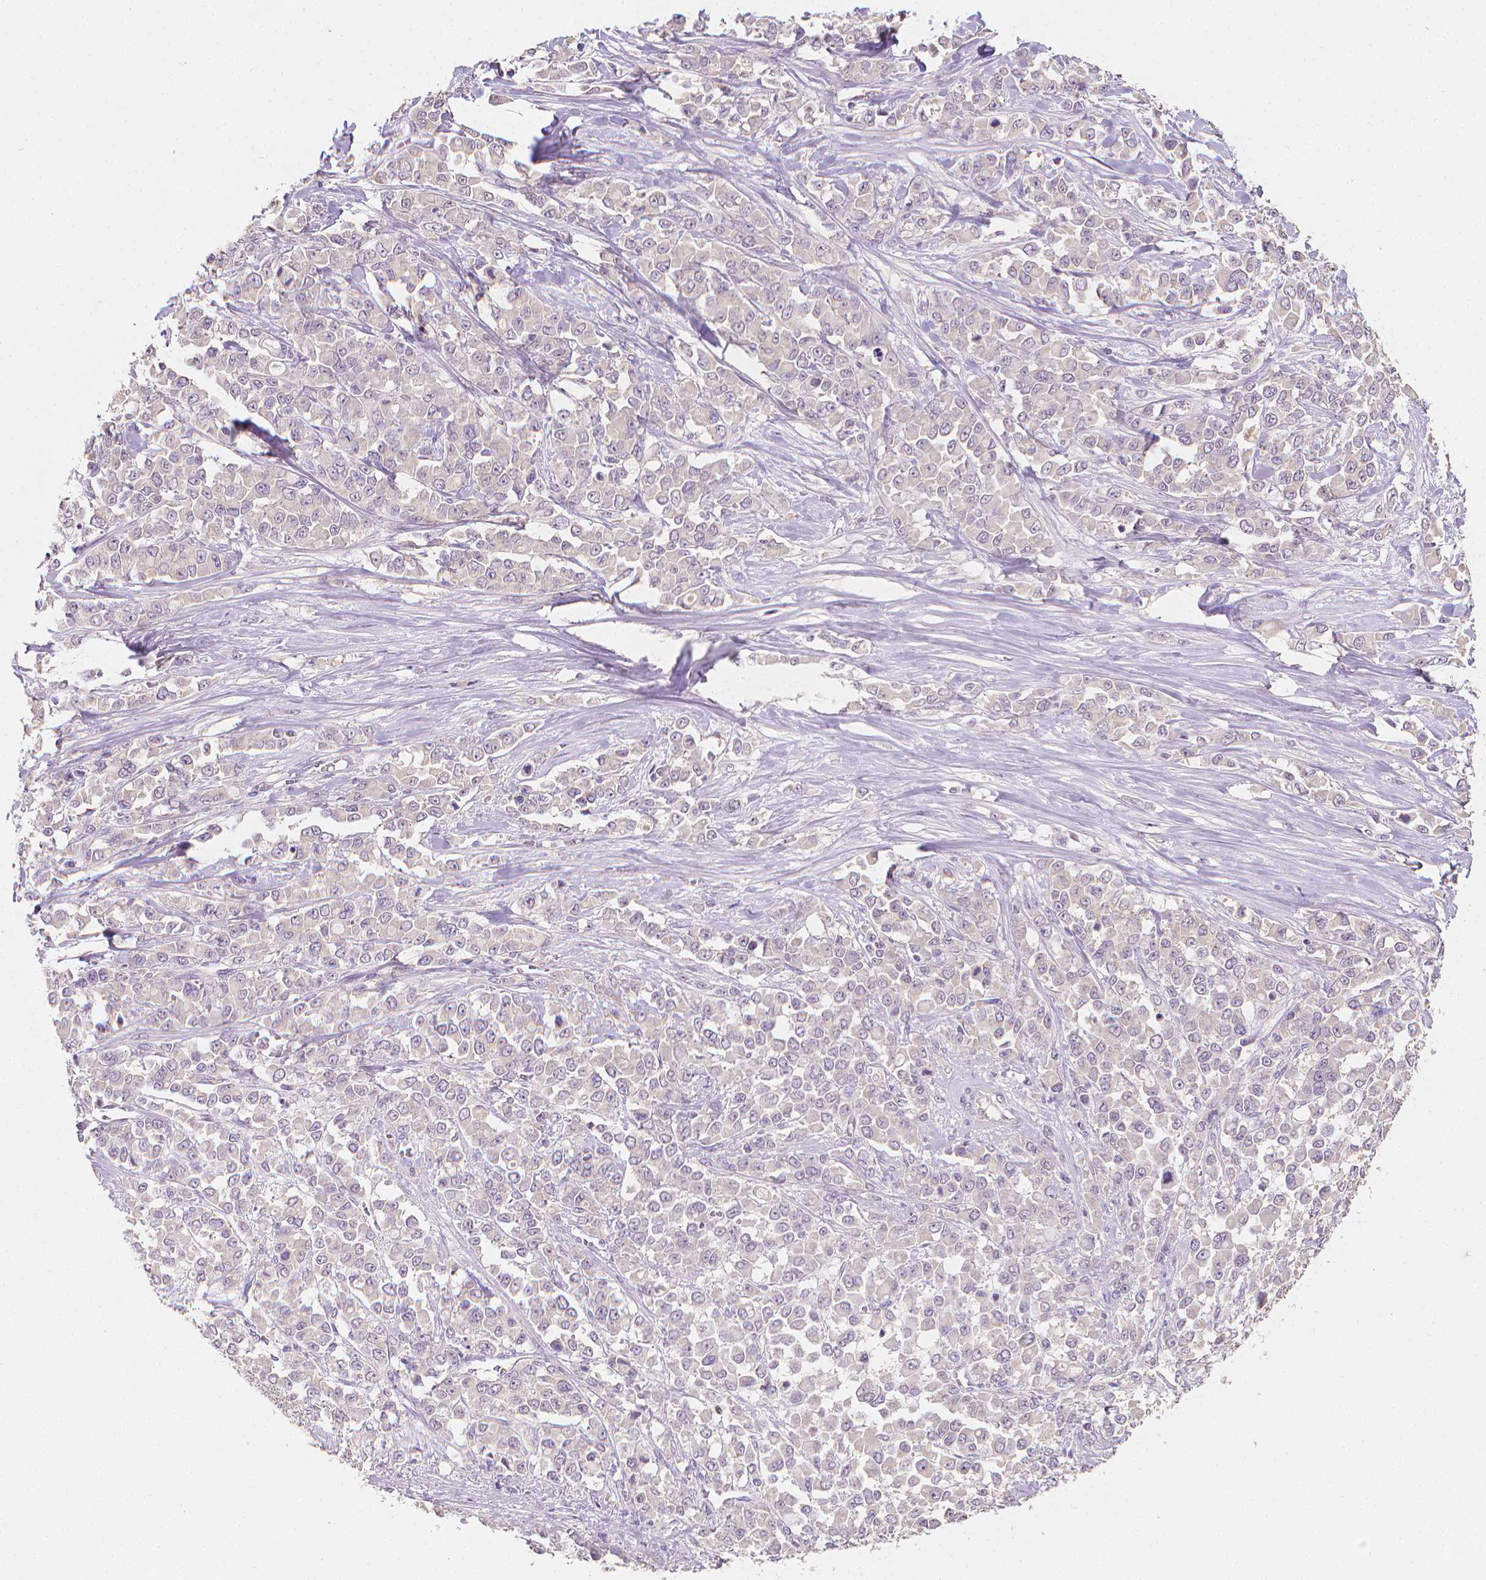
{"staining": {"intensity": "negative", "quantity": "none", "location": "none"}, "tissue": "stomach cancer", "cell_type": "Tumor cells", "image_type": "cancer", "snomed": [{"axis": "morphology", "description": "Adenocarcinoma, NOS"}, {"axis": "topography", "description": "Stomach"}], "caption": "Human stomach cancer stained for a protein using IHC exhibits no staining in tumor cells.", "gene": "FASN", "patient": {"sex": "female", "age": 76}}